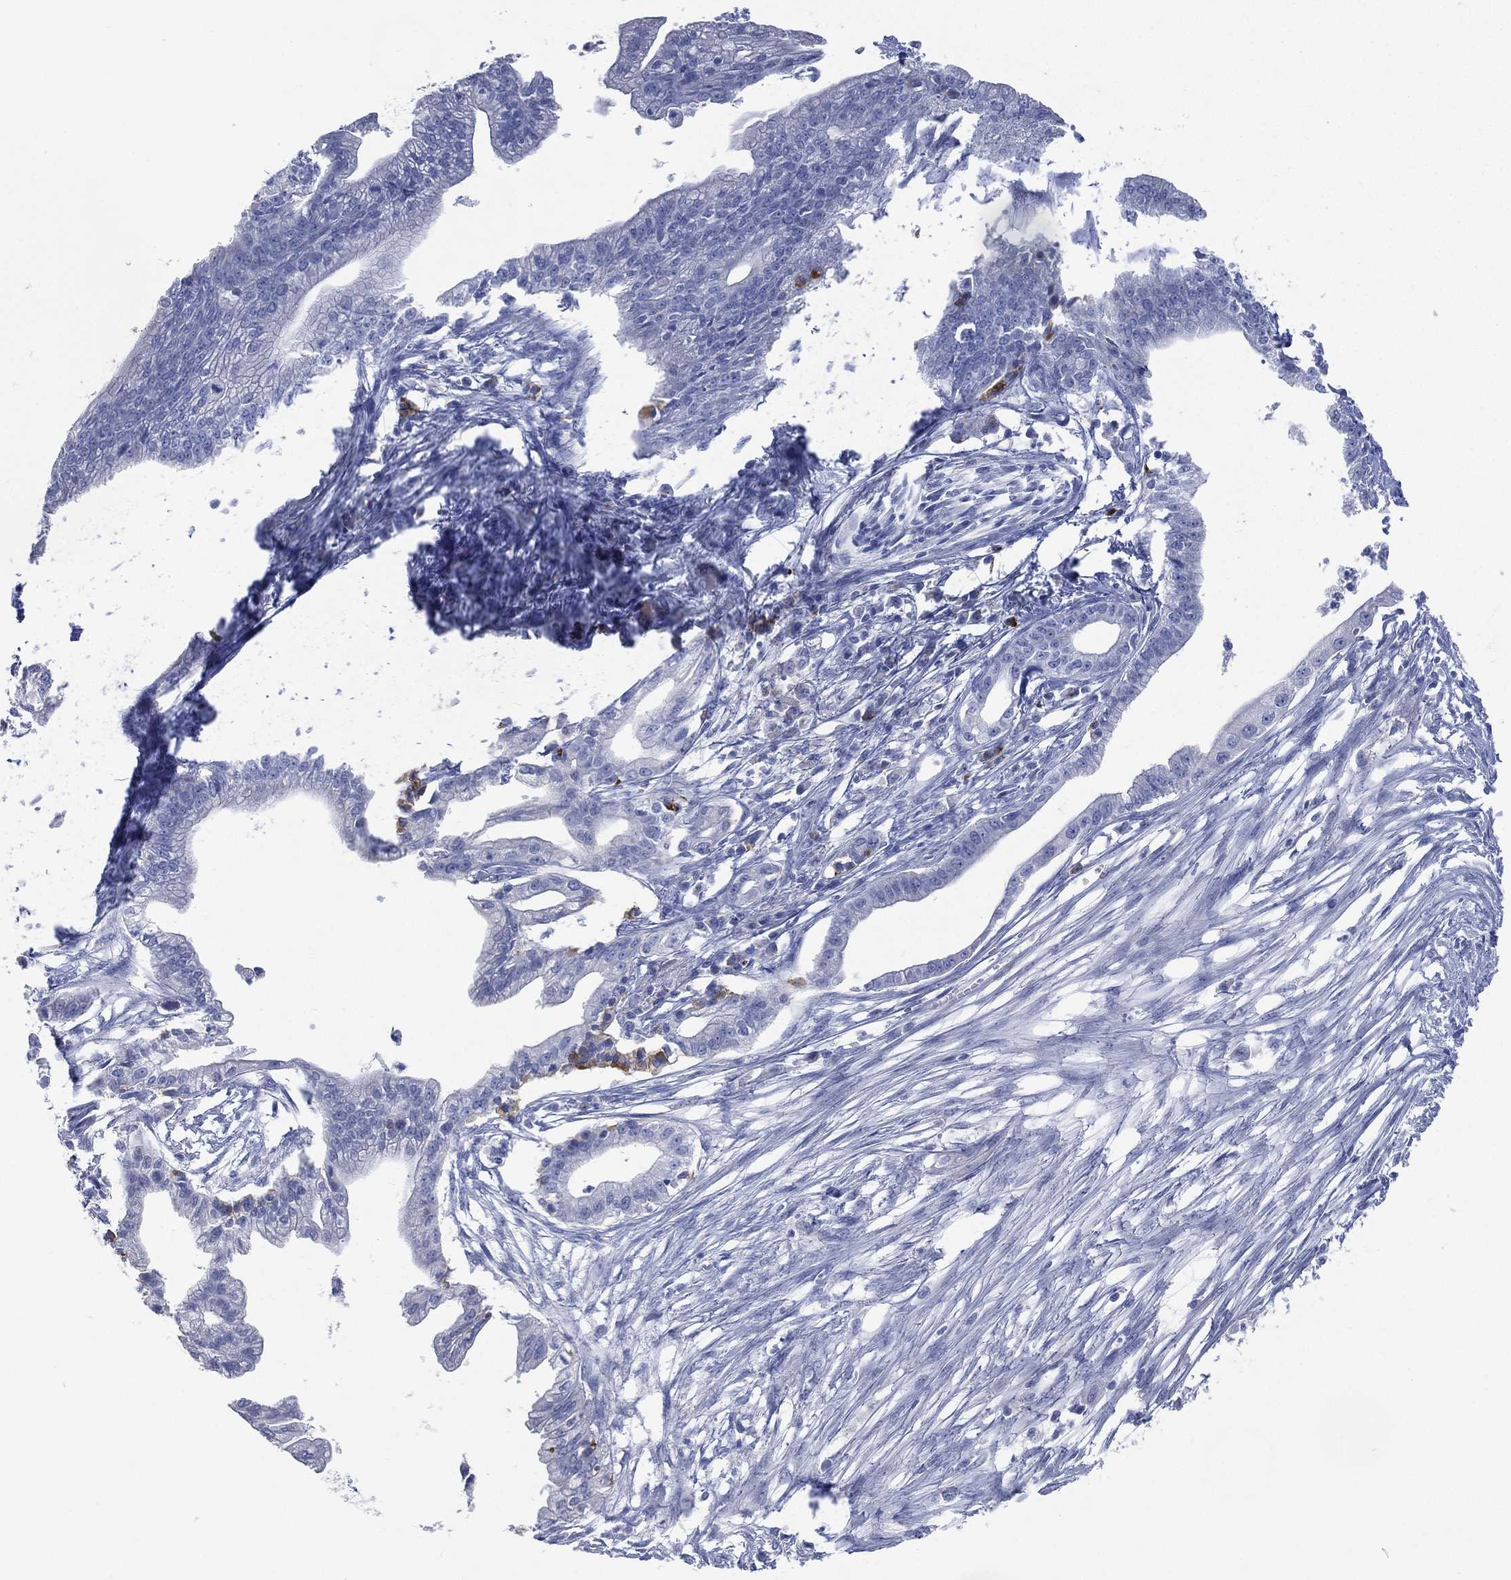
{"staining": {"intensity": "negative", "quantity": "none", "location": "none"}, "tissue": "pancreatic cancer", "cell_type": "Tumor cells", "image_type": "cancer", "snomed": [{"axis": "morphology", "description": "Normal tissue, NOS"}, {"axis": "morphology", "description": "Adenocarcinoma, NOS"}, {"axis": "topography", "description": "Pancreas"}], "caption": "Immunohistochemical staining of pancreatic cancer (adenocarcinoma) shows no significant positivity in tumor cells.", "gene": "FMO1", "patient": {"sex": "female", "age": 58}}